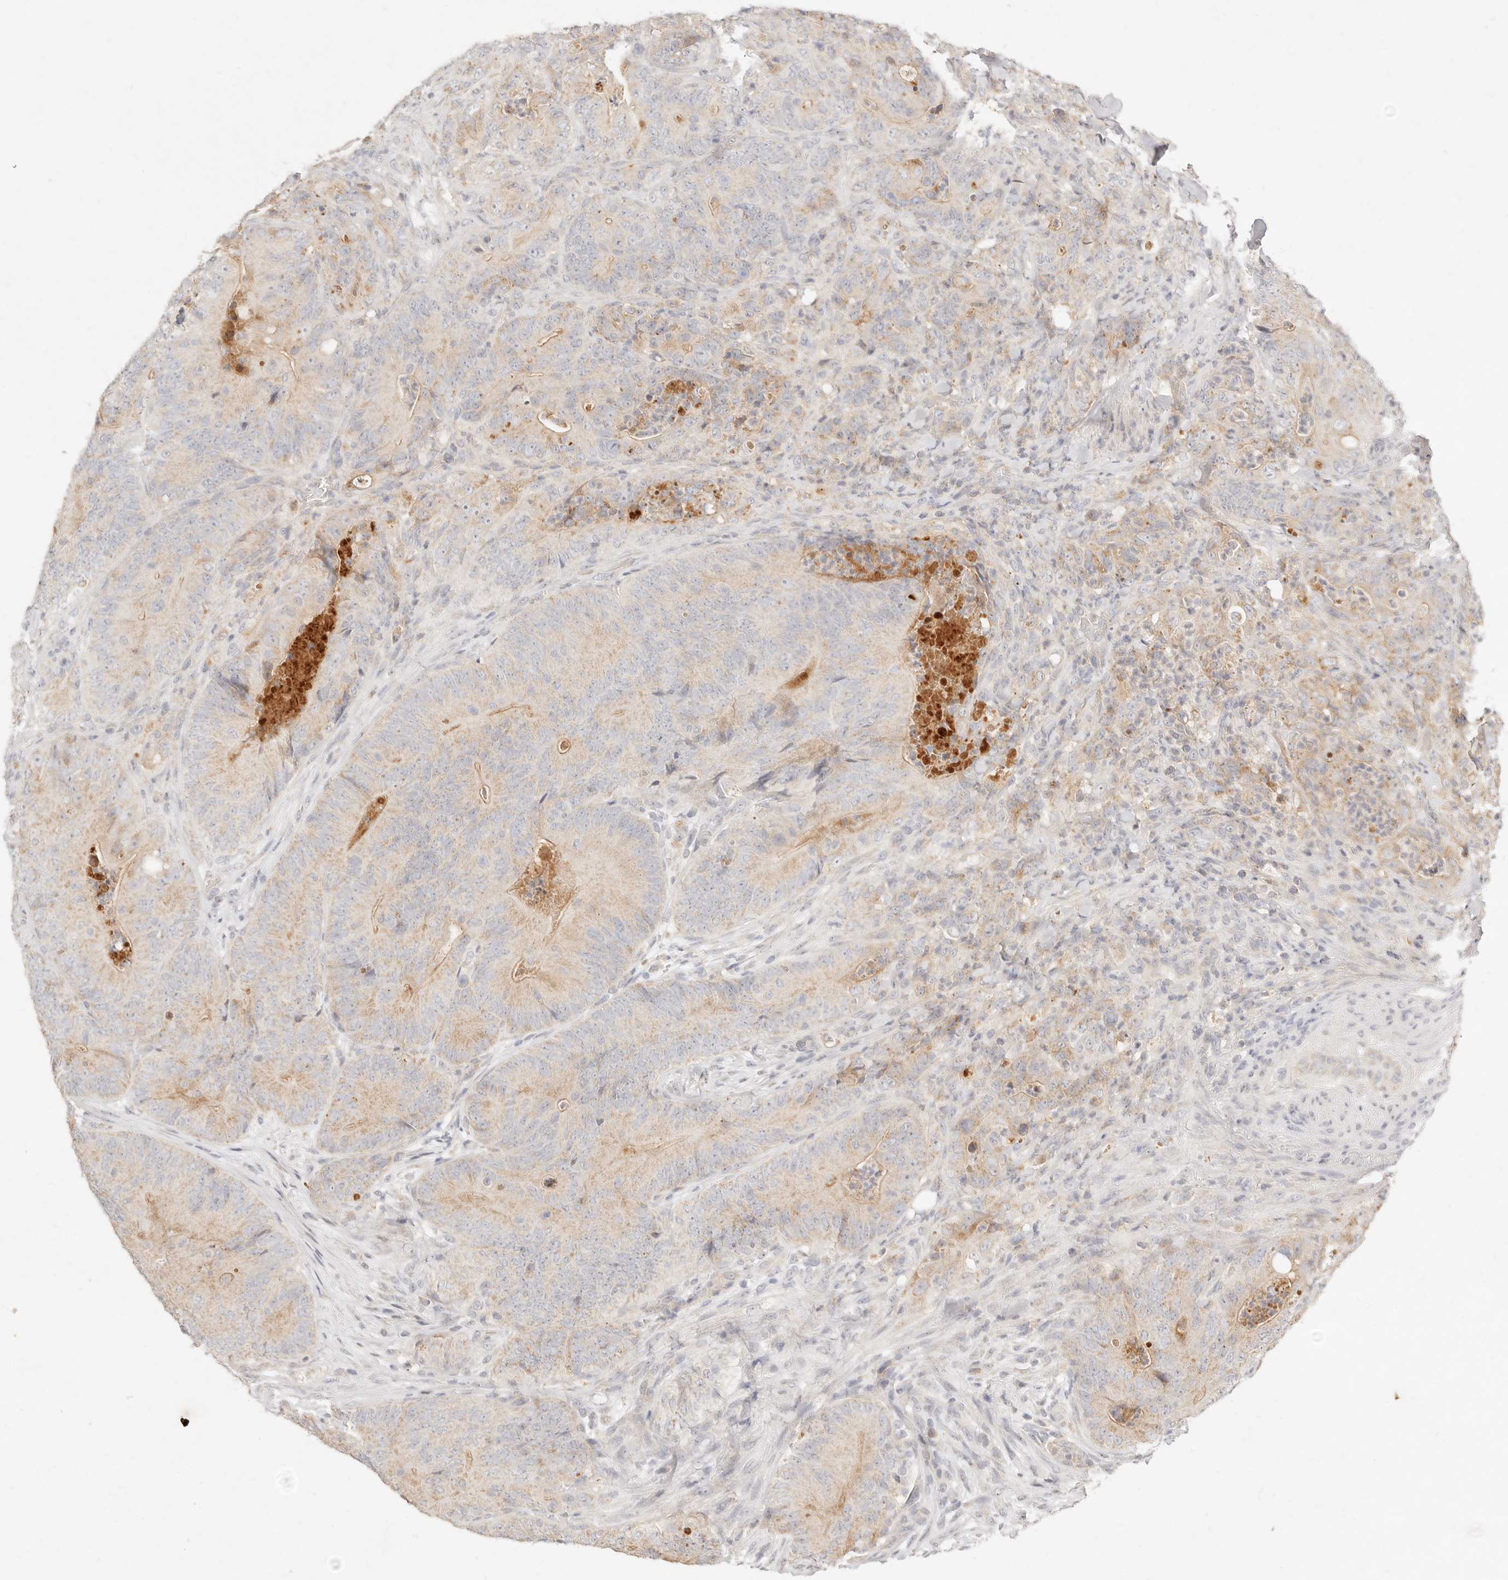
{"staining": {"intensity": "weak", "quantity": "25%-75%", "location": "cytoplasmic/membranous"}, "tissue": "colorectal cancer", "cell_type": "Tumor cells", "image_type": "cancer", "snomed": [{"axis": "morphology", "description": "Normal tissue, NOS"}, {"axis": "topography", "description": "Colon"}], "caption": "This is a micrograph of immunohistochemistry staining of colorectal cancer, which shows weak expression in the cytoplasmic/membranous of tumor cells.", "gene": "ACOX1", "patient": {"sex": "female", "age": 82}}